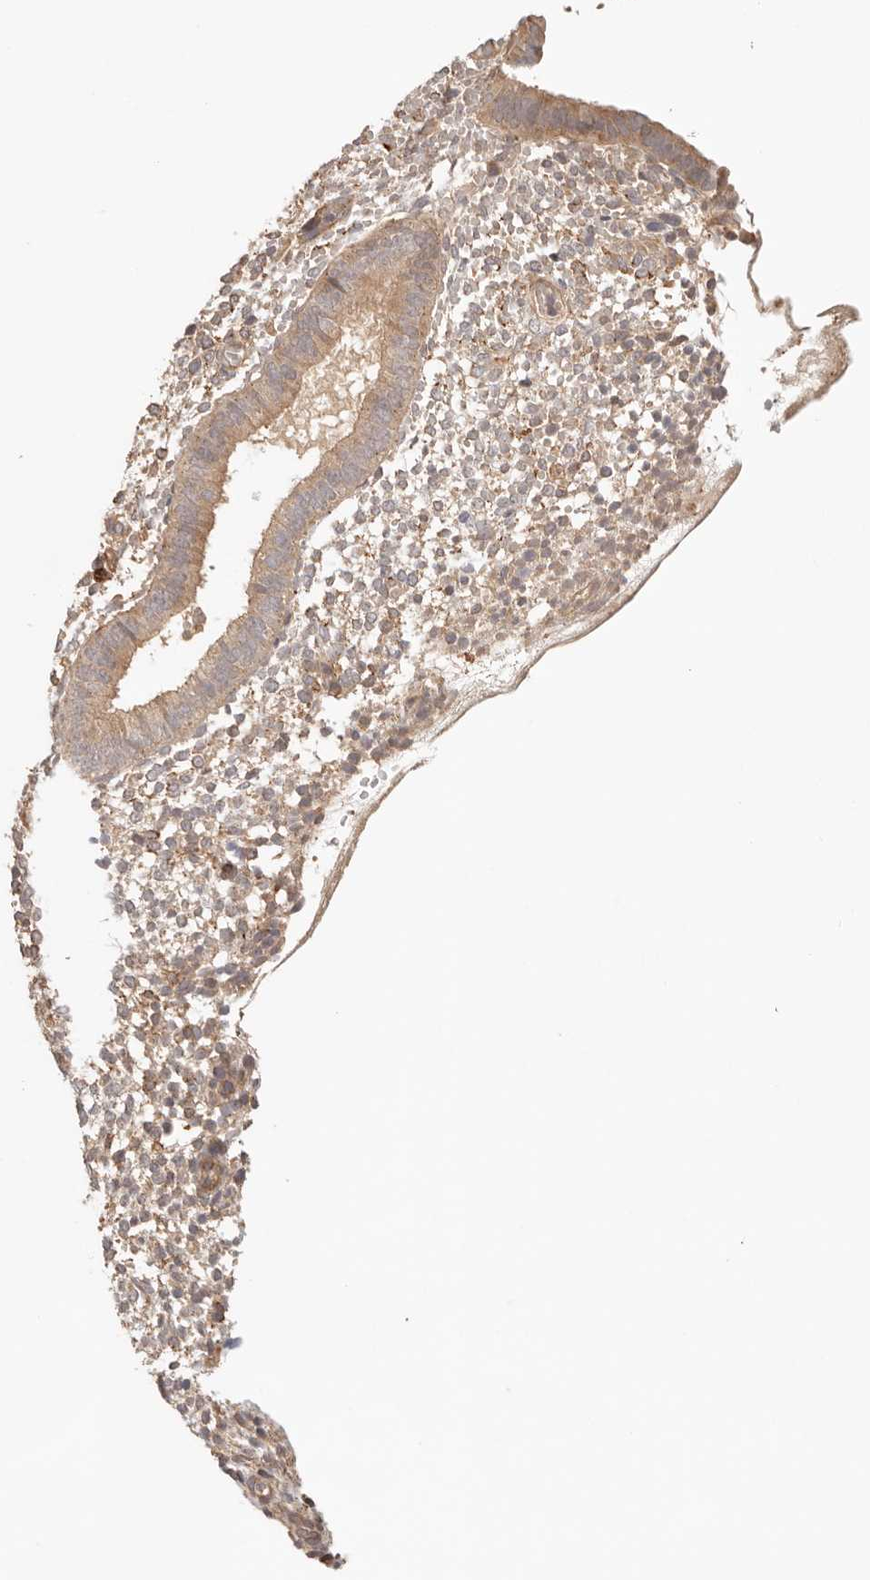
{"staining": {"intensity": "moderate", "quantity": "<25%", "location": "cytoplasmic/membranous"}, "tissue": "endometrium", "cell_type": "Cells in endometrial stroma", "image_type": "normal", "snomed": [{"axis": "morphology", "description": "Normal tissue, NOS"}, {"axis": "topography", "description": "Endometrium"}], "caption": "Immunohistochemical staining of benign human endometrium demonstrates <25% levels of moderate cytoplasmic/membranous protein staining in about <25% of cells in endometrial stroma. Nuclei are stained in blue.", "gene": "IL1R2", "patient": {"sex": "female", "age": 46}}